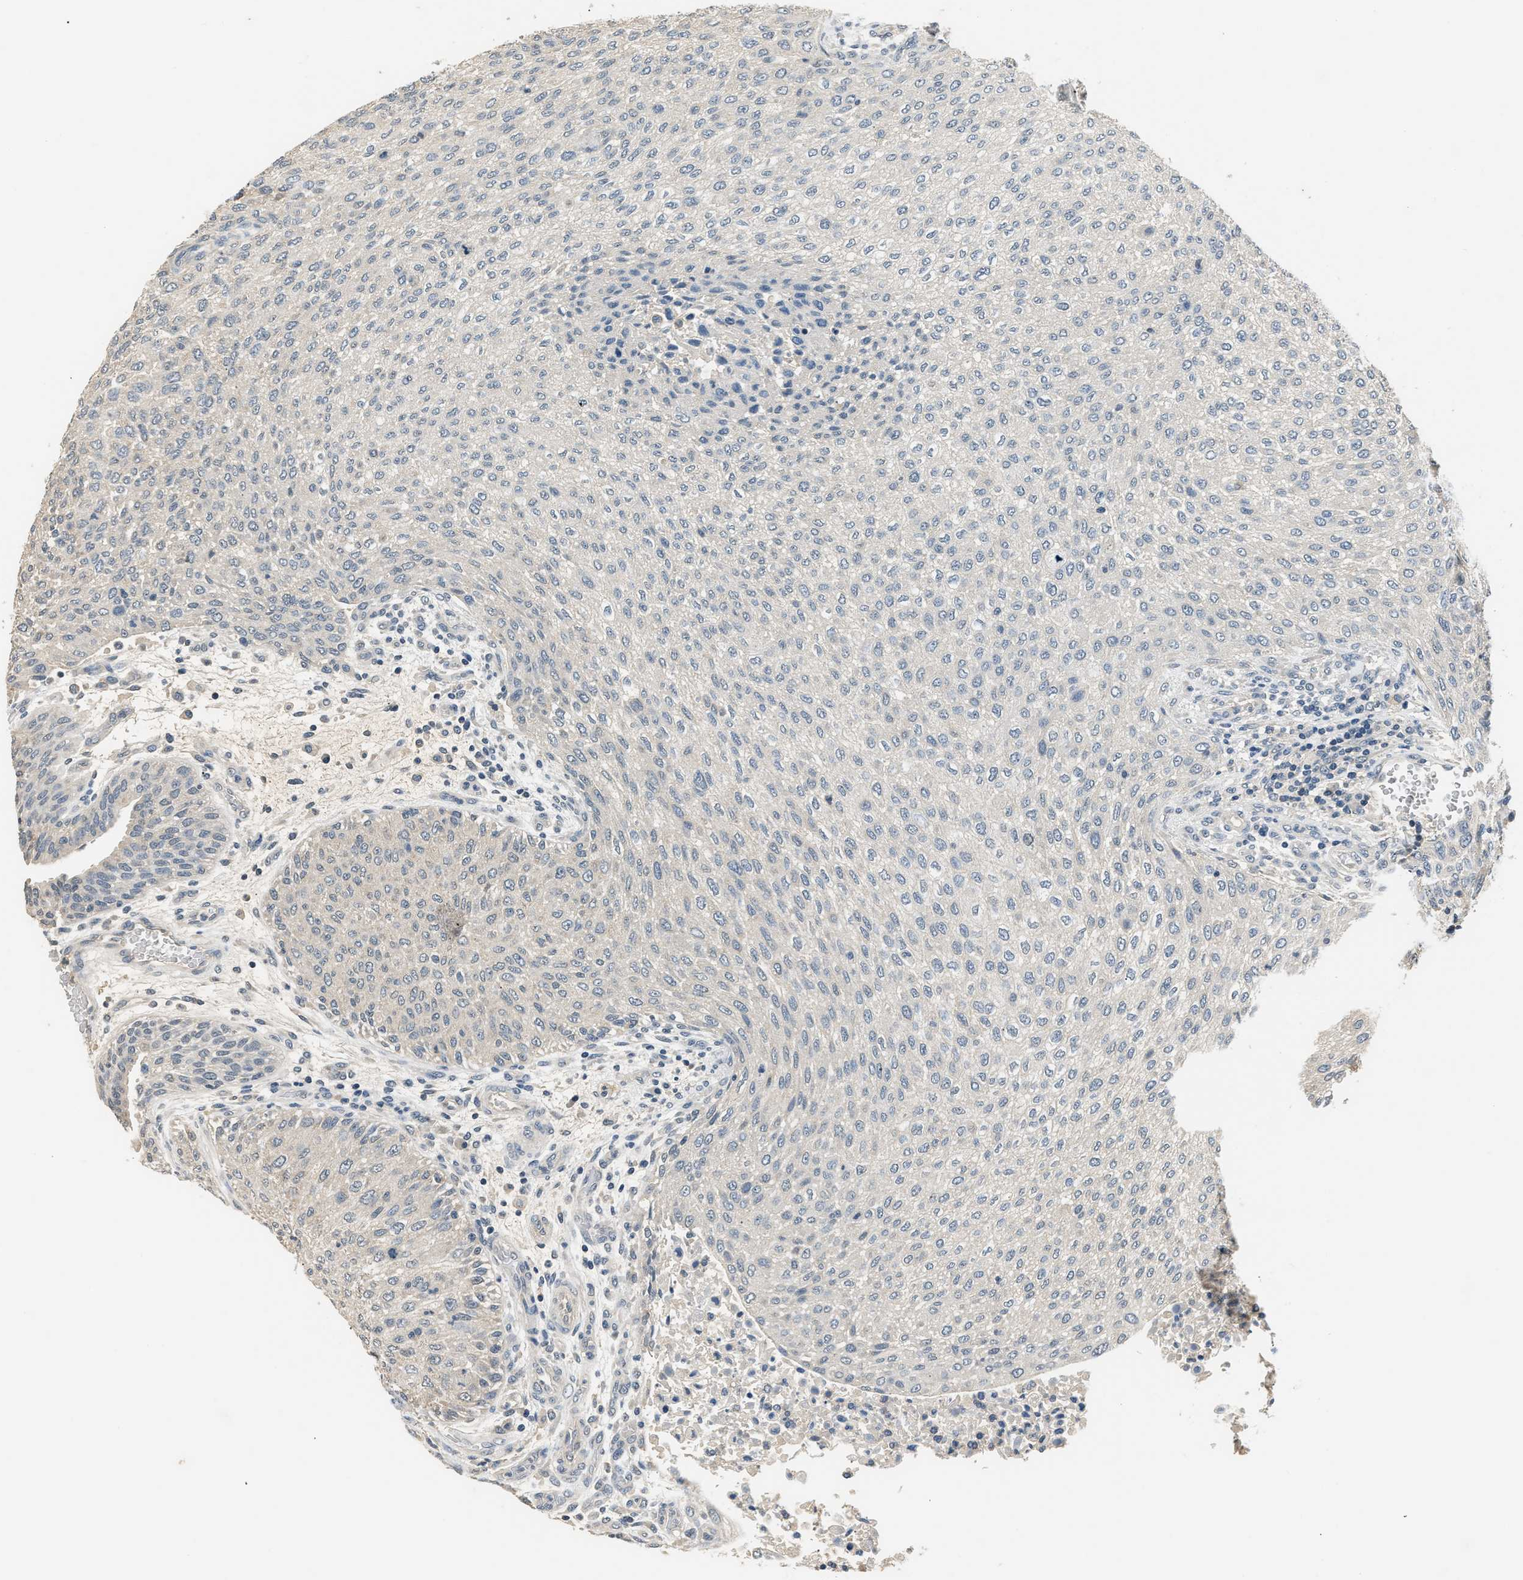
{"staining": {"intensity": "negative", "quantity": "none", "location": "none"}, "tissue": "urothelial cancer", "cell_type": "Tumor cells", "image_type": "cancer", "snomed": [{"axis": "morphology", "description": "Urothelial carcinoma, Low grade"}, {"axis": "morphology", "description": "Urothelial carcinoma, High grade"}, {"axis": "topography", "description": "Urinary bladder"}], "caption": "Urothelial cancer was stained to show a protein in brown. There is no significant expression in tumor cells.", "gene": "INHA", "patient": {"sex": "male", "age": 35}}